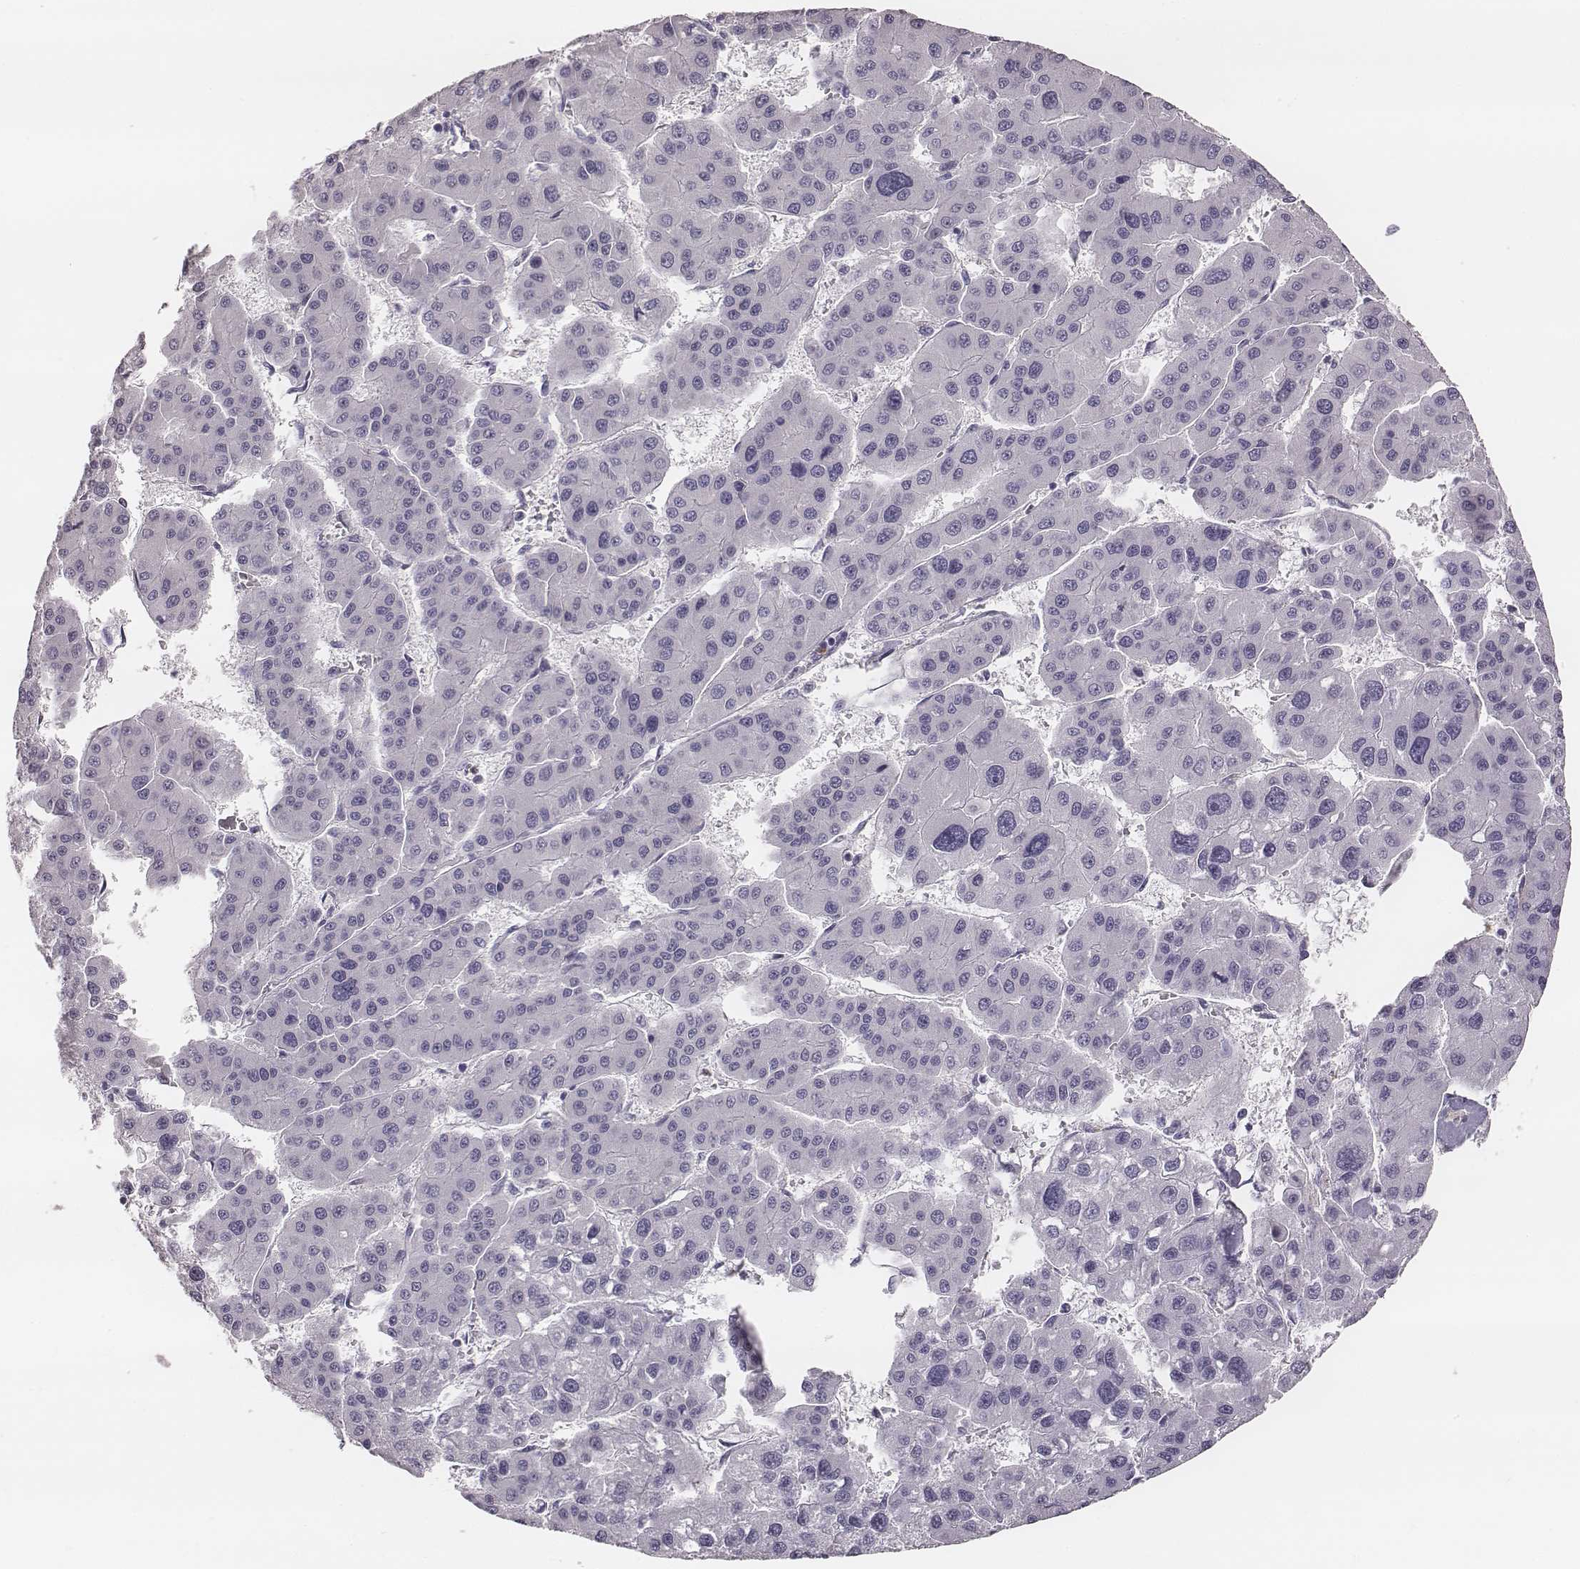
{"staining": {"intensity": "negative", "quantity": "none", "location": "none"}, "tissue": "liver cancer", "cell_type": "Tumor cells", "image_type": "cancer", "snomed": [{"axis": "morphology", "description": "Carcinoma, Hepatocellular, NOS"}, {"axis": "topography", "description": "Liver"}], "caption": "DAB immunohistochemical staining of hepatocellular carcinoma (liver) displays no significant positivity in tumor cells.", "gene": "KCNJ12", "patient": {"sex": "male", "age": 73}}